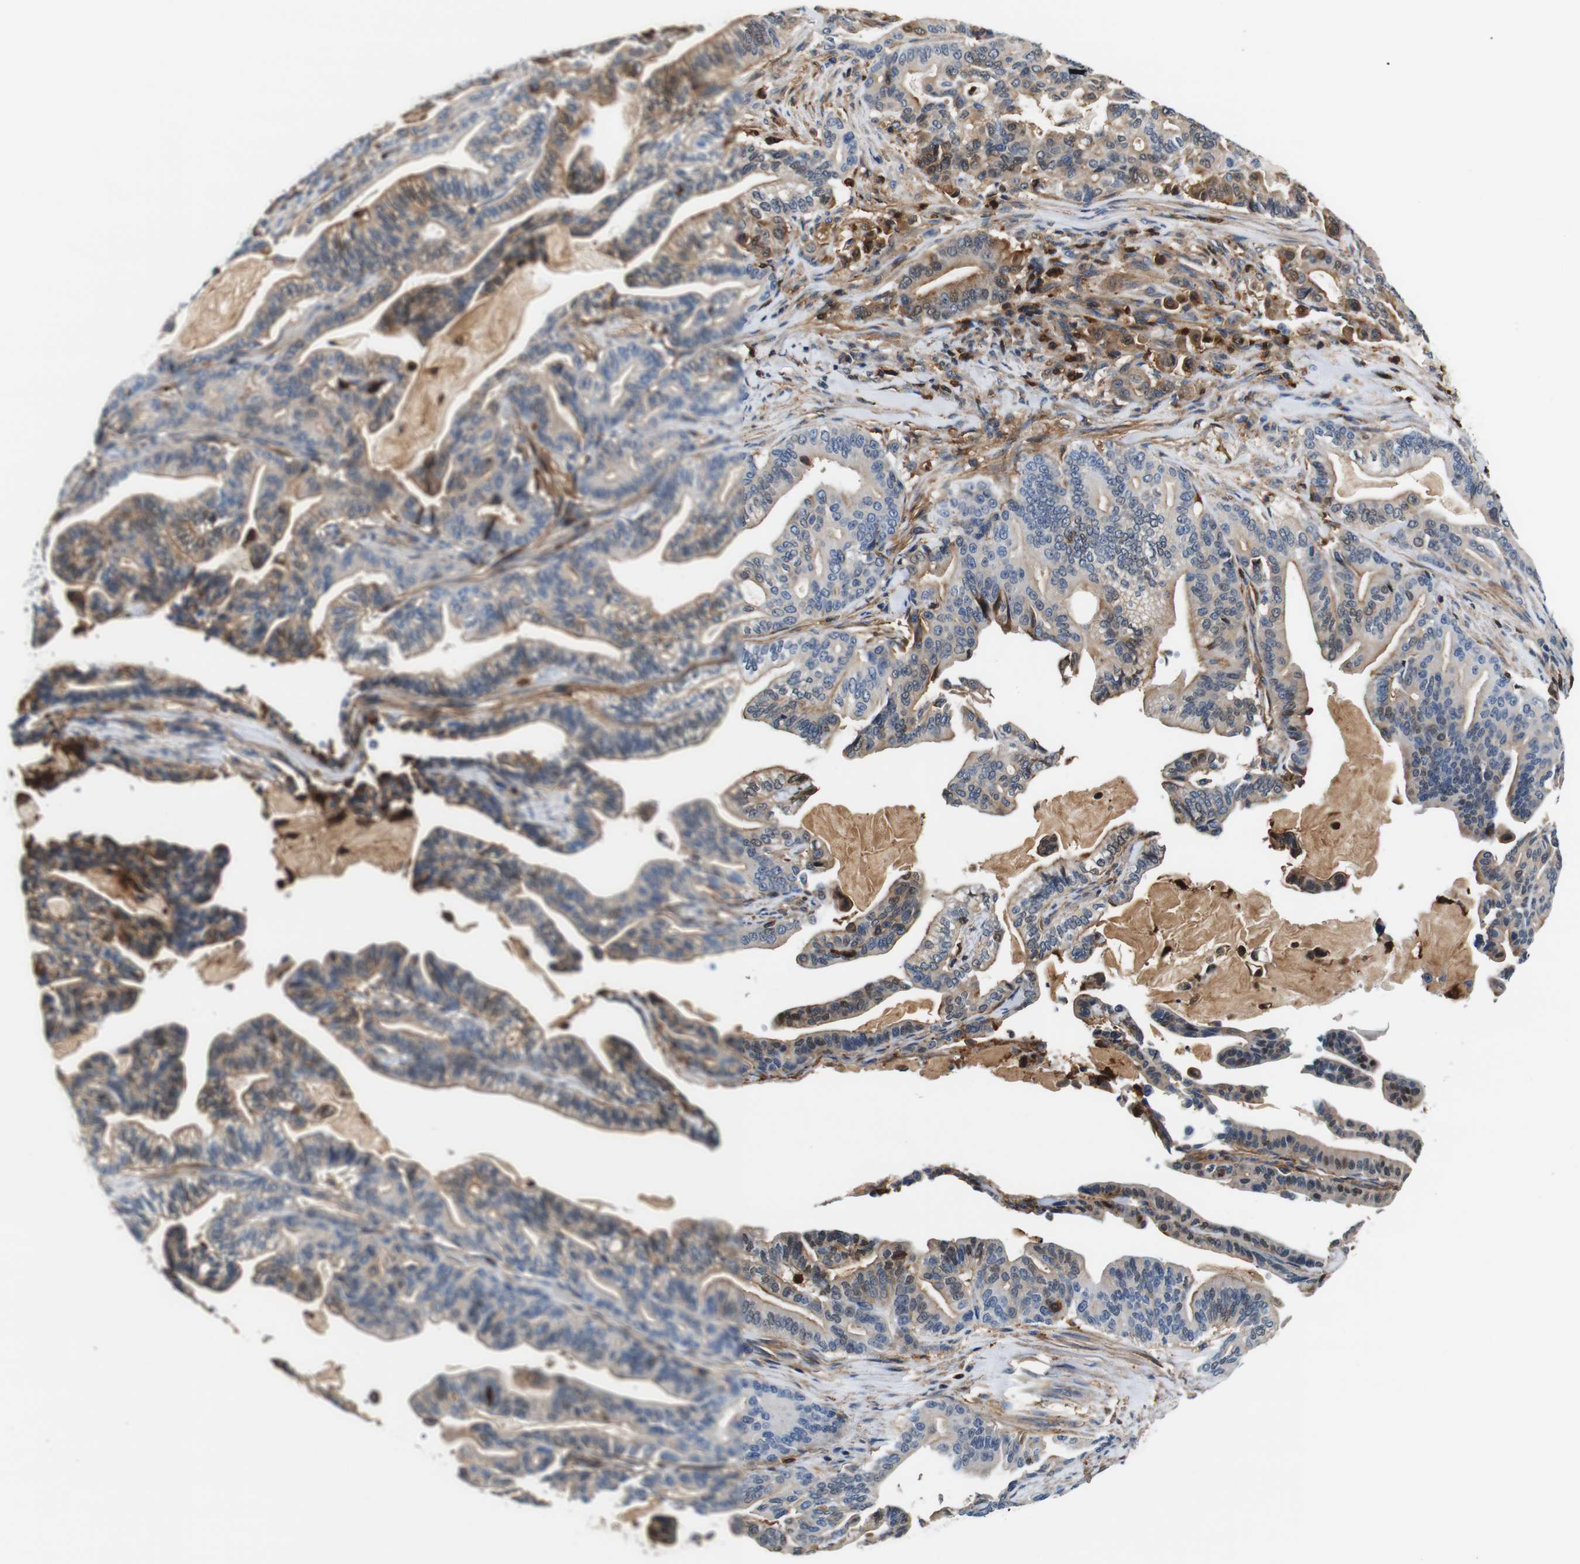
{"staining": {"intensity": "weak", "quantity": "25%-75%", "location": "cytoplasmic/membranous,nuclear"}, "tissue": "pancreatic cancer", "cell_type": "Tumor cells", "image_type": "cancer", "snomed": [{"axis": "morphology", "description": "Adenocarcinoma, NOS"}, {"axis": "topography", "description": "Pancreas"}], "caption": "Weak cytoplasmic/membranous and nuclear expression for a protein is identified in approximately 25%-75% of tumor cells of adenocarcinoma (pancreatic) using immunohistochemistry.", "gene": "ANXA1", "patient": {"sex": "male", "age": 63}}